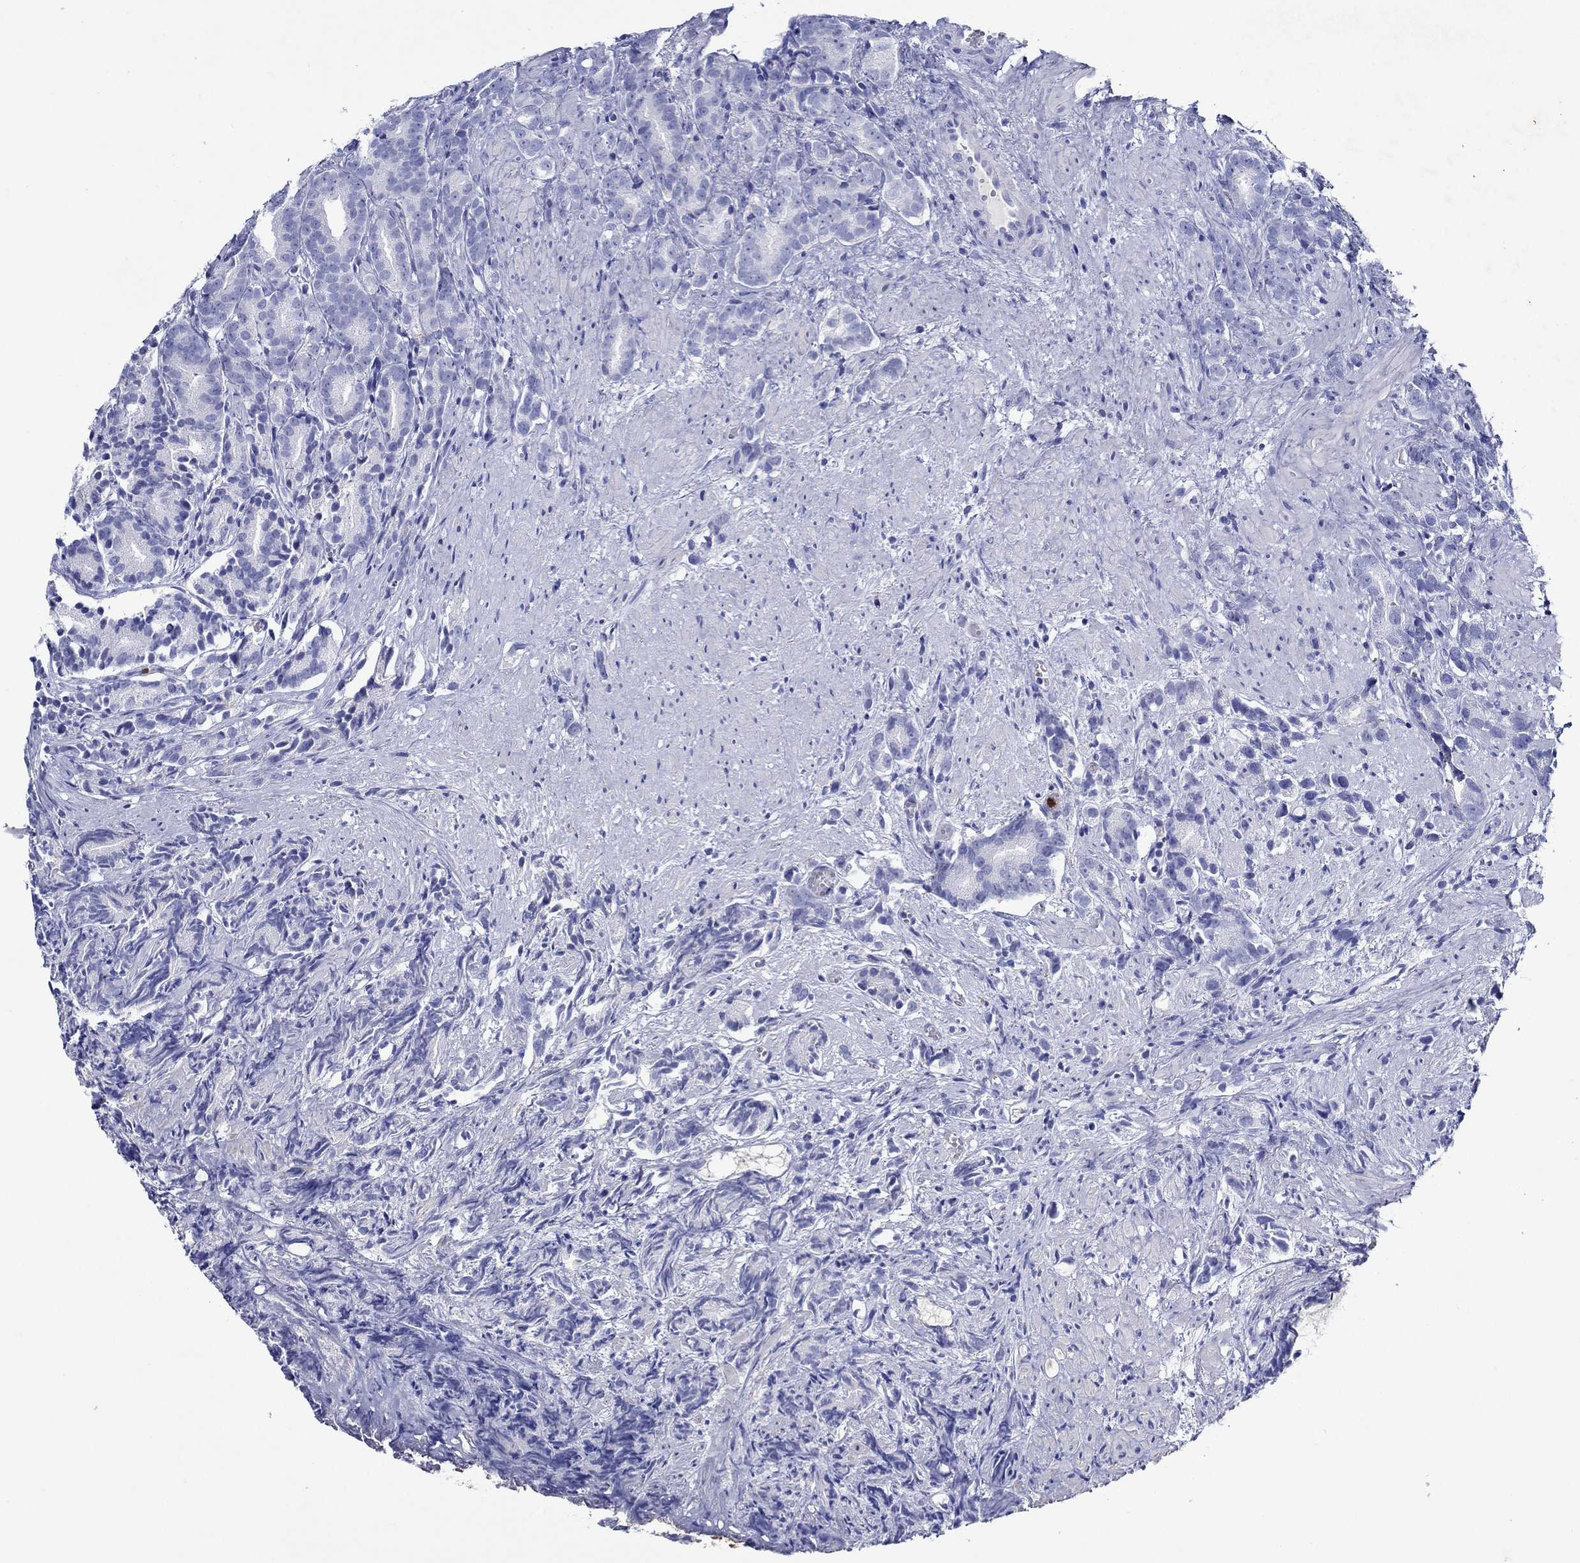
{"staining": {"intensity": "negative", "quantity": "none", "location": "none"}, "tissue": "prostate cancer", "cell_type": "Tumor cells", "image_type": "cancer", "snomed": [{"axis": "morphology", "description": "Adenocarcinoma, High grade"}, {"axis": "topography", "description": "Prostate"}], "caption": "Human prostate adenocarcinoma (high-grade) stained for a protein using immunohistochemistry (IHC) shows no expression in tumor cells.", "gene": "EPX", "patient": {"sex": "male", "age": 90}}